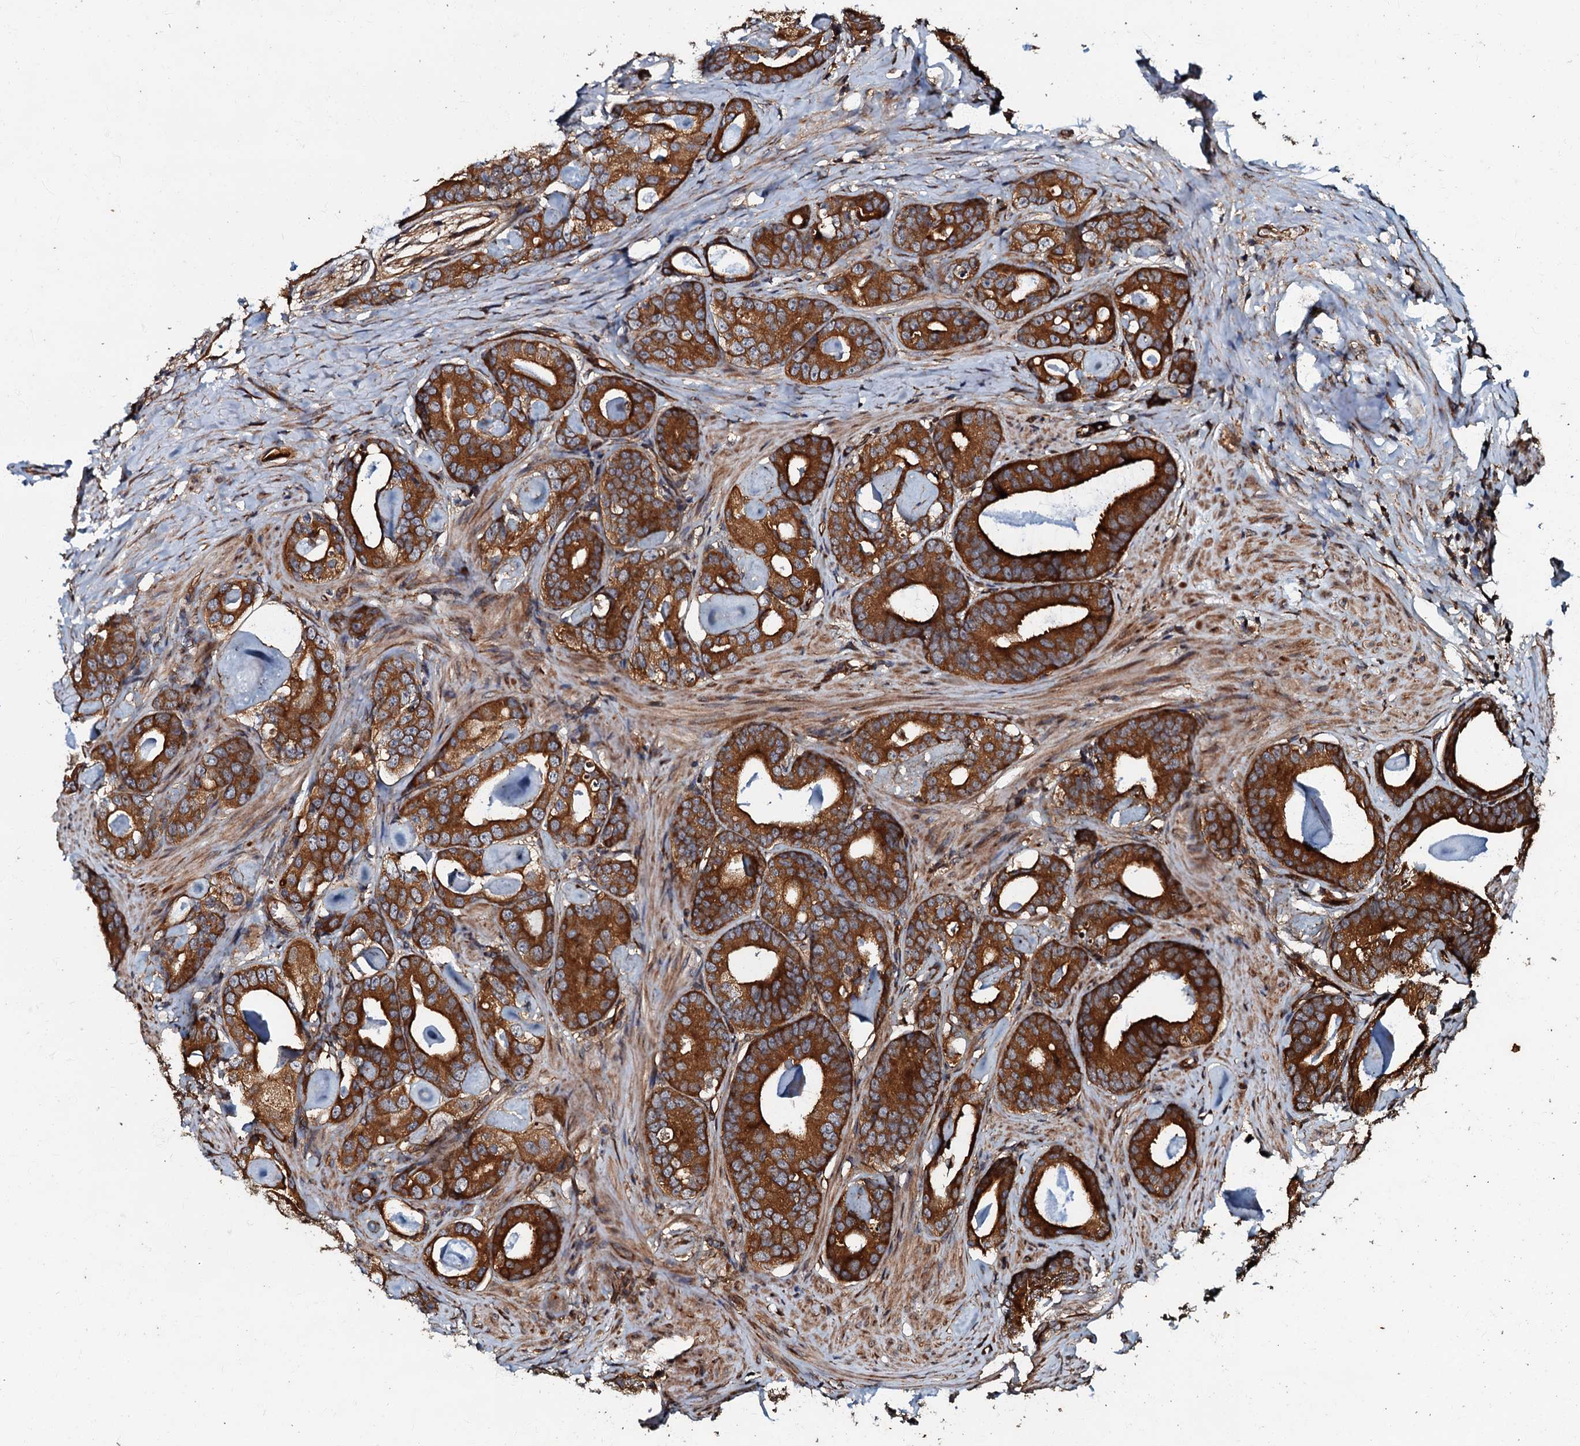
{"staining": {"intensity": "strong", "quantity": ">75%", "location": "cytoplasmic/membranous"}, "tissue": "prostate cancer", "cell_type": "Tumor cells", "image_type": "cancer", "snomed": [{"axis": "morphology", "description": "Adenocarcinoma, Low grade"}, {"axis": "topography", "description": "Prostate"}], "caption": "An image of human prostate cancer (adenocarcinoma (low-grade)) stained for a protein reveals strong cytoplasmic/membranous brown staining in tumor cells.", "gene": "BLOC1S6", "patient": {"sex": "male", "age": 63}}